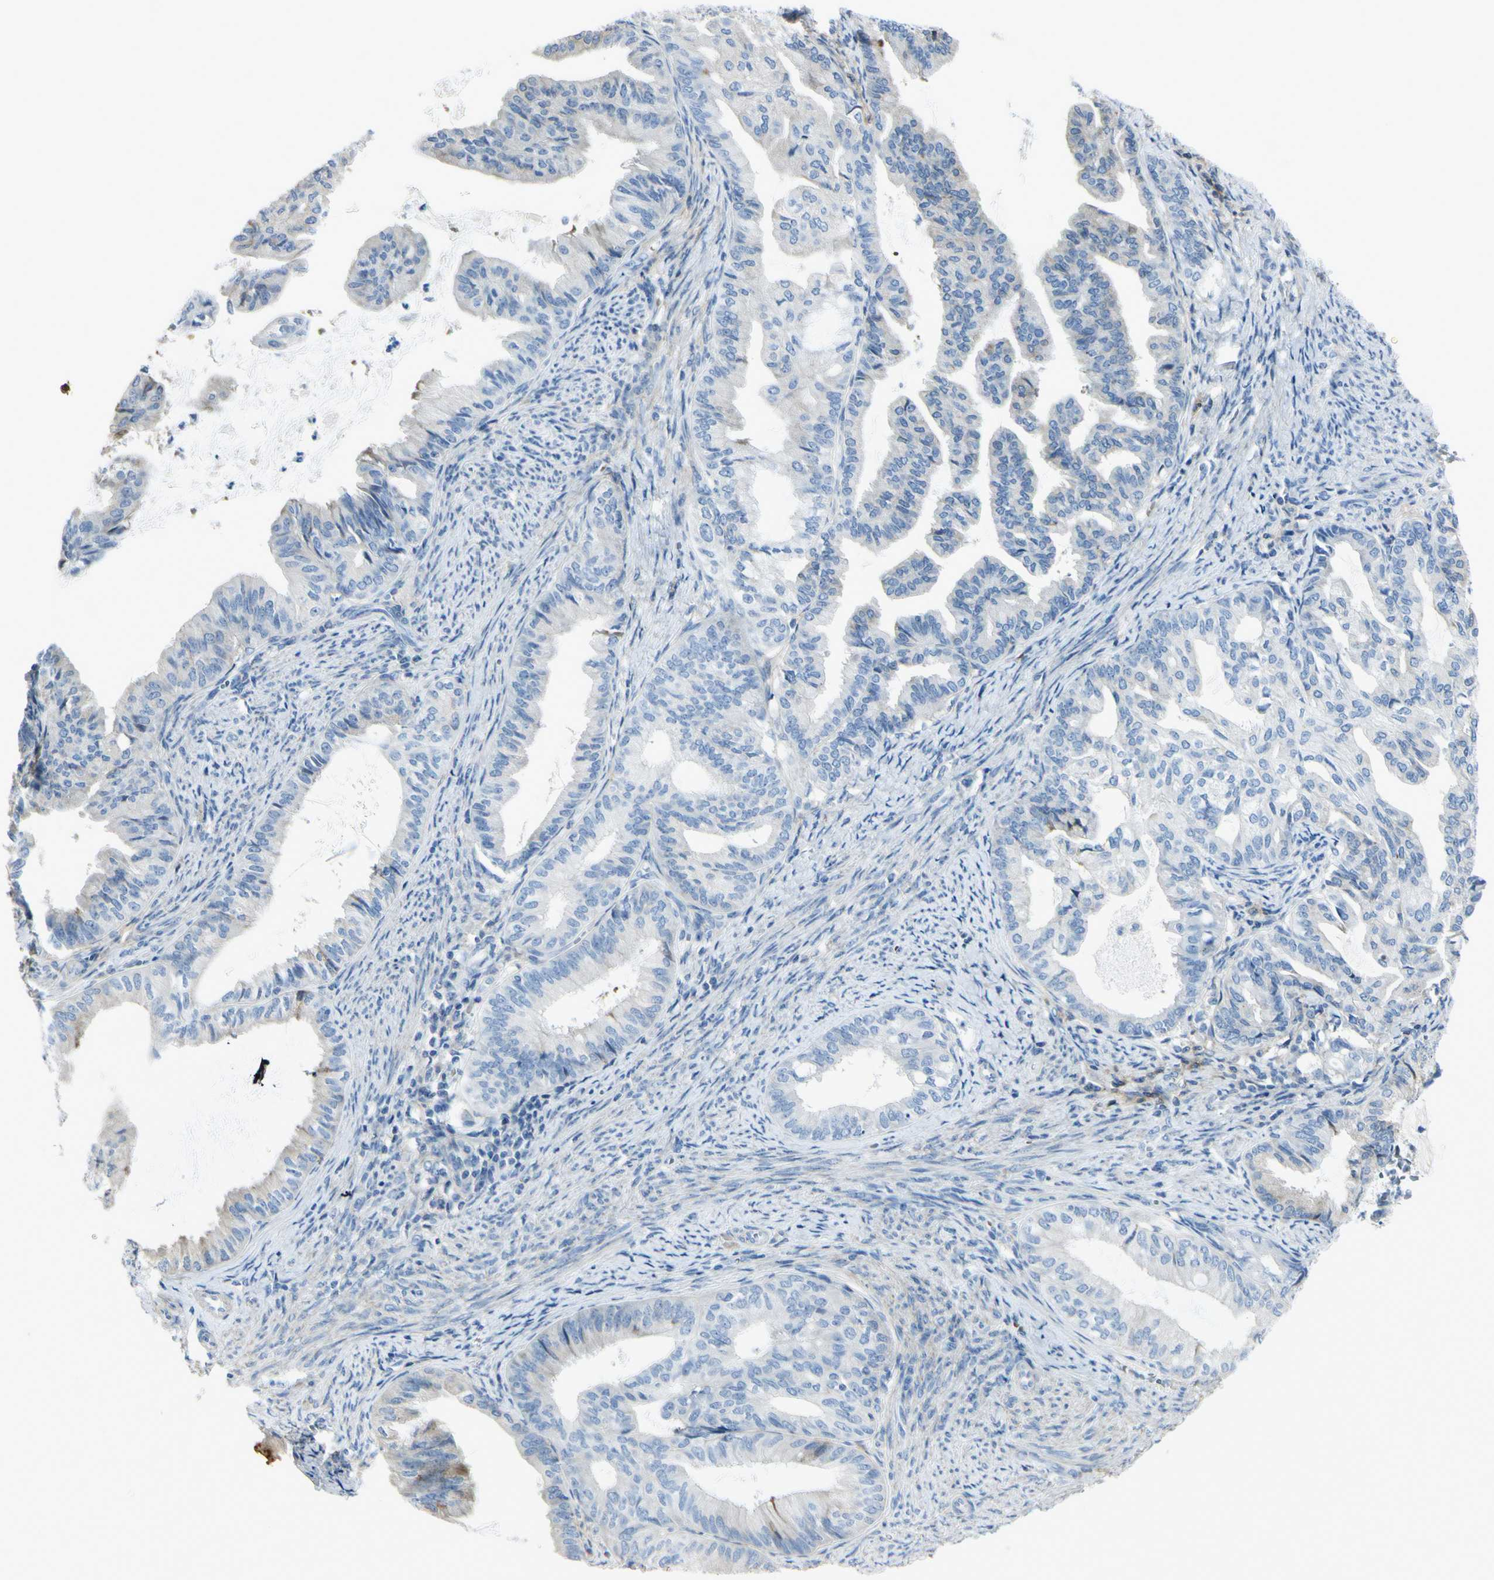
{"staining": {"intensity": "weak", "quantity": "<25%", "location": "cytoplasmic/membranous"}, "tissue": "endometrial cancer", "cell_type": "Tumor cells", "image_type": "cancer", "snomed": [{"axis": "morphology", "description": "Adenocarcinoma, NOS"}, {"axis": "topography", "description": "Endometrium"}], "caption": "The micrograph demonstrates no staining of tumor cells in adenocarcinoma (endometrial).", "gene": "NCBP2L", "patient": {"sex": "female", "age": 86}}